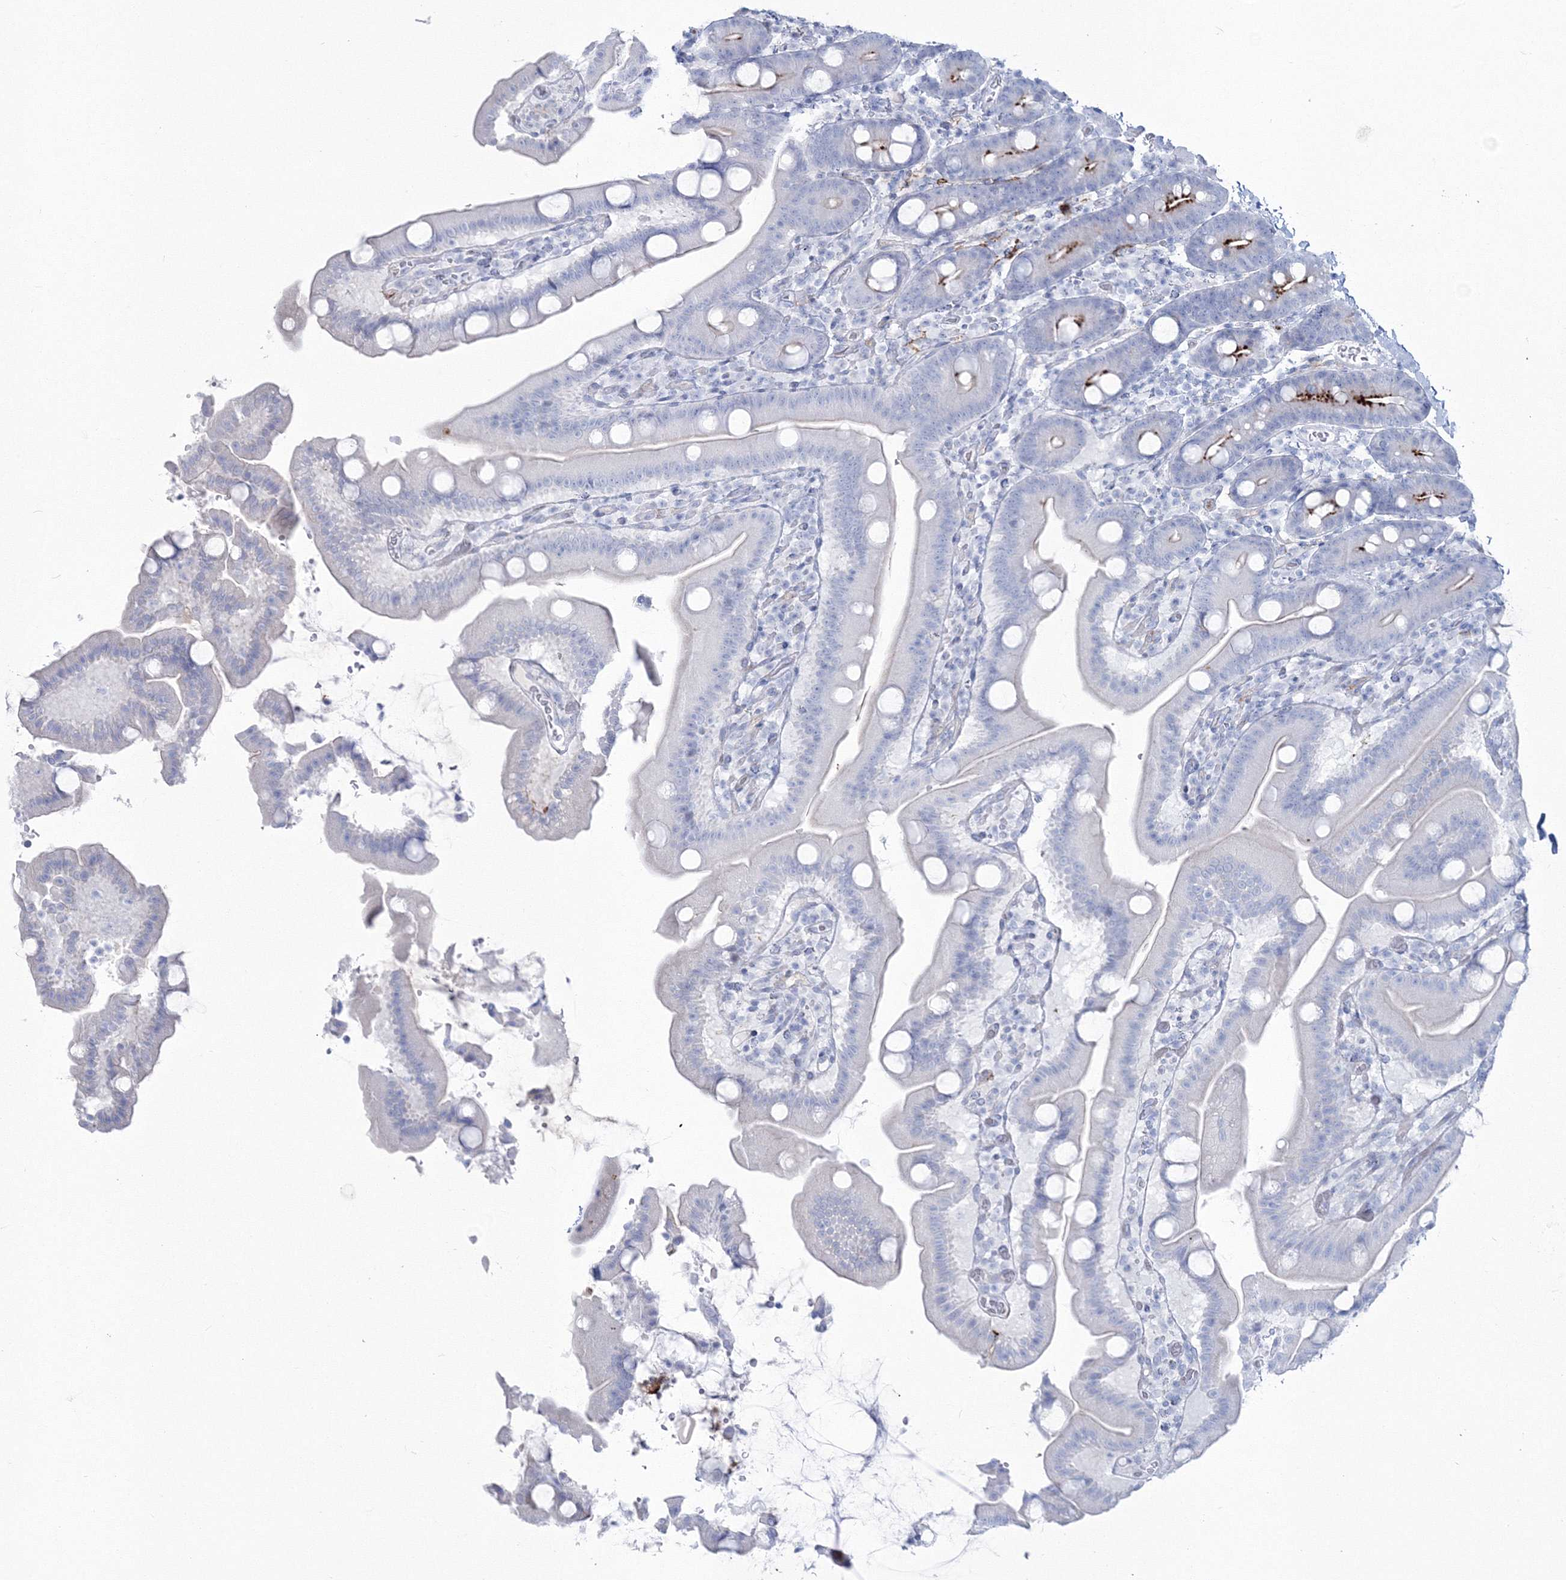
{"staining": {"intensity": "strong", "quantity": "<25%", "location": "cytoplasmic/membranous"}, "tissue": "duodenum", "cell_type": "Glandular cells", "image_type": "normal", "snomed": [{"axis": "morphology", "description": "Normal tissue, NOS"}, {"axis": "topography", "description": "Duodenum"}], "caption": "Immunohistochemistry image of benign human duodenum stained for a protein (brown), which reveals medium levels of strong cytoplasmic/membranous positivity in about <25% of glandular cells.", "gene": "HYAL2", "patient": {"sex": "male", "age": 55}}